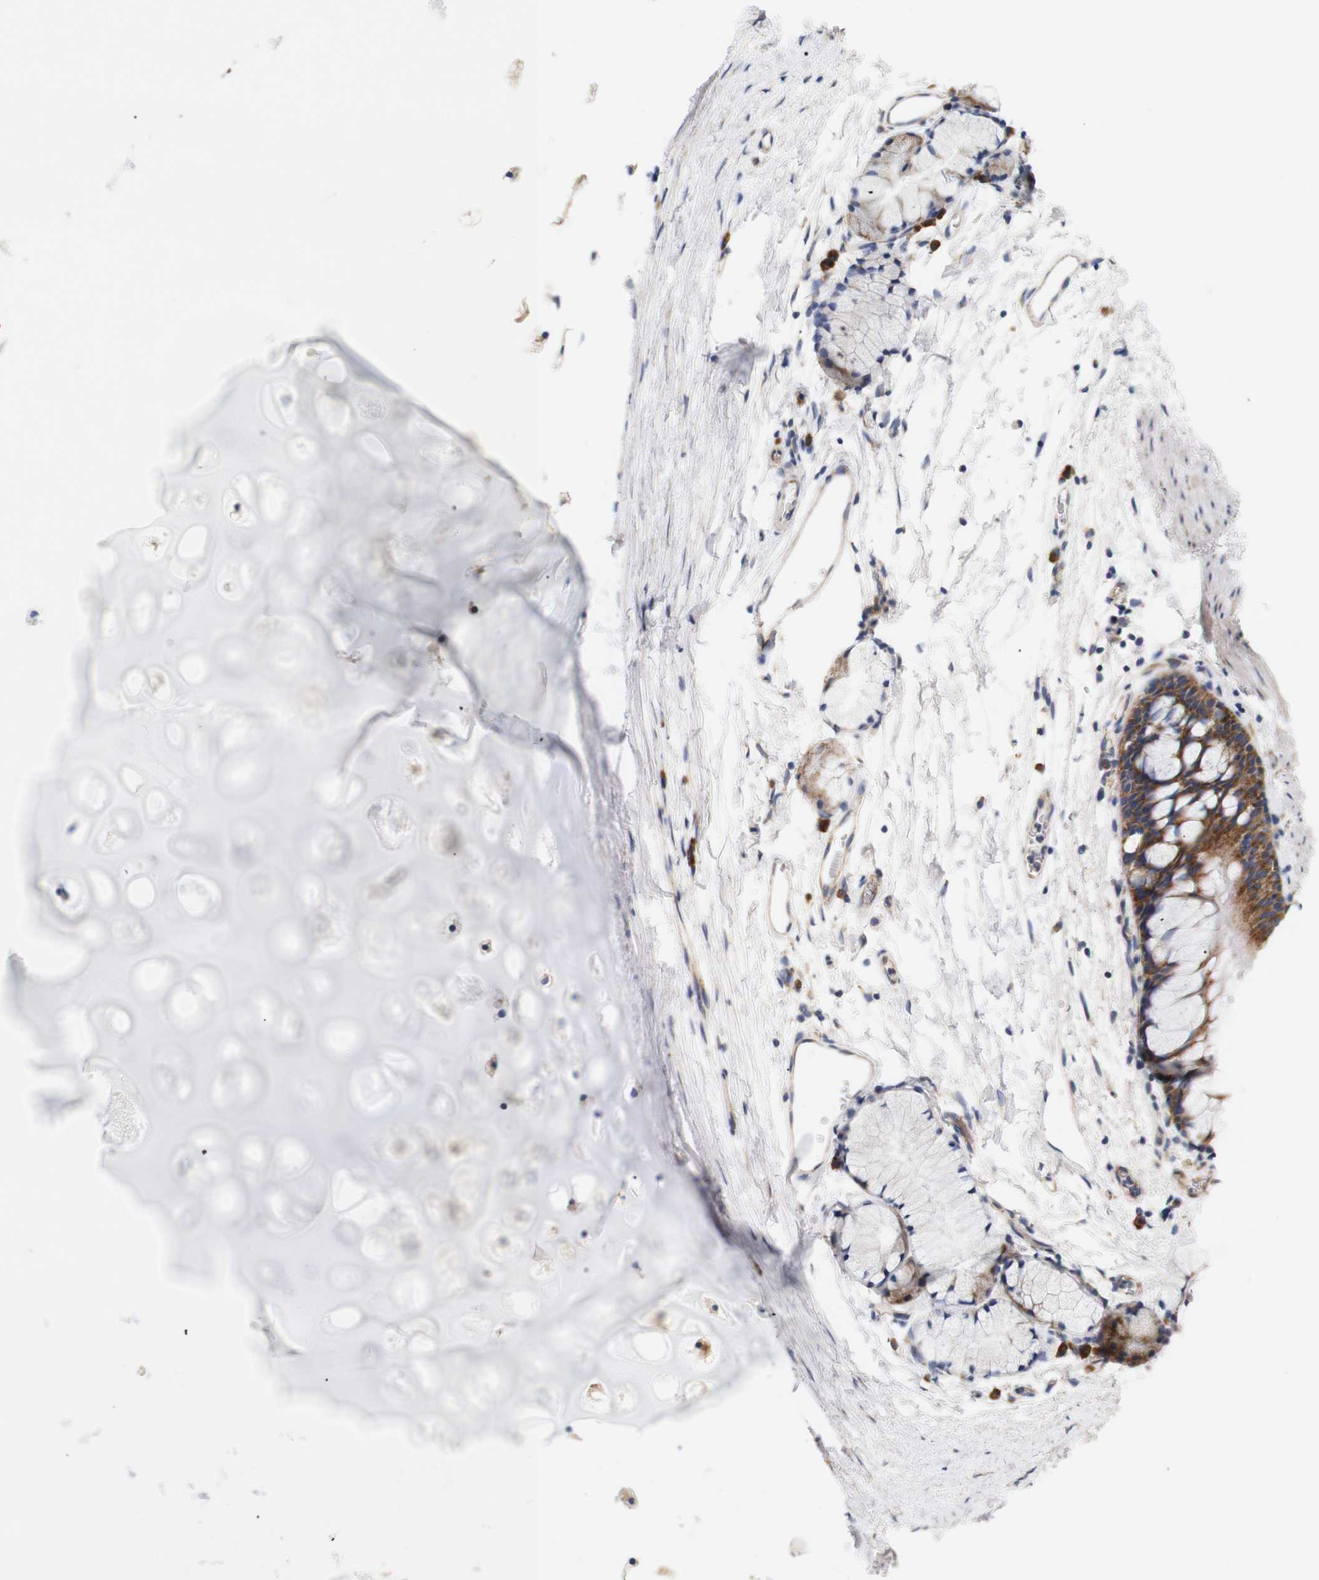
{"staining": {"intensity": "moderate", "quantity": ">75%", "location": "cytoplasmic/membranous"}, "tissue": "bronchus", "cell_type": "Respiratory epithelial cells", "image_type": "normal", "snomed": [{"axis": "morphology", "description": "Normal tissue, NOS"}, {"axis": "topography", "description": "Cartilage tissue"}, {"axis": "topography", "description": "Bronchus"}], "caption": "Immunohistochemical staining of normal human bronchus reveals >75% levels of moderate cytoplasmic/membranous protein staining in about >75% of respiratory epithelial cells.", "gene": "TRIM5", "patient": {"sex": "female", "age": 53}}